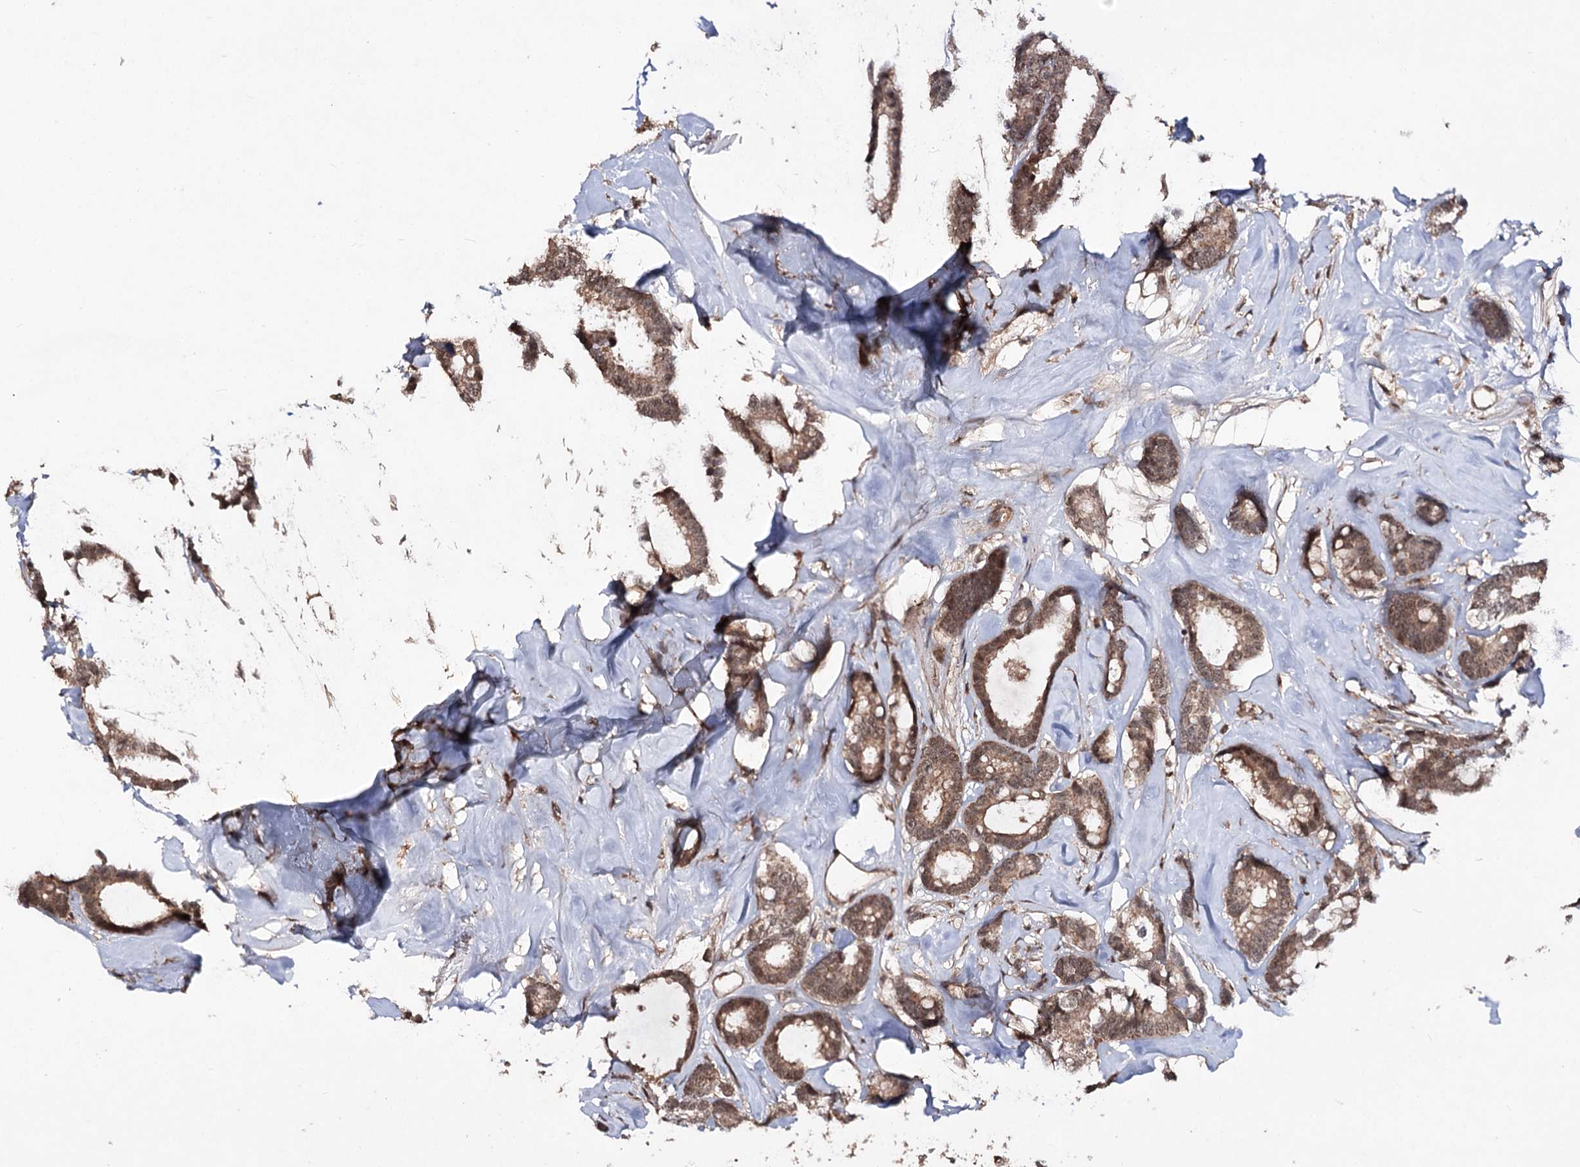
{"staining": {"intensity": "strong", "quantity": ">75%", "location": "cytoplasmic/membranous,nuclear"}, "tissue": "breast cancer", "cell_type": "Tumor cells", "image_type": "cancer", "snomed": [{"axis": "morphology", "description": "Duct carcinoma"}, {"axis": "topography", "description": "Breast"}], "caption": "Immunohistochemical staining of human breast cancer (invasive ductal carcinoma) exhibits strong cytoplasmic/membranous and nuclear protein staining in about >75% of tumor cells.", "gene": "FAM53B", "patient": {"sex": "female", "age": 87}}